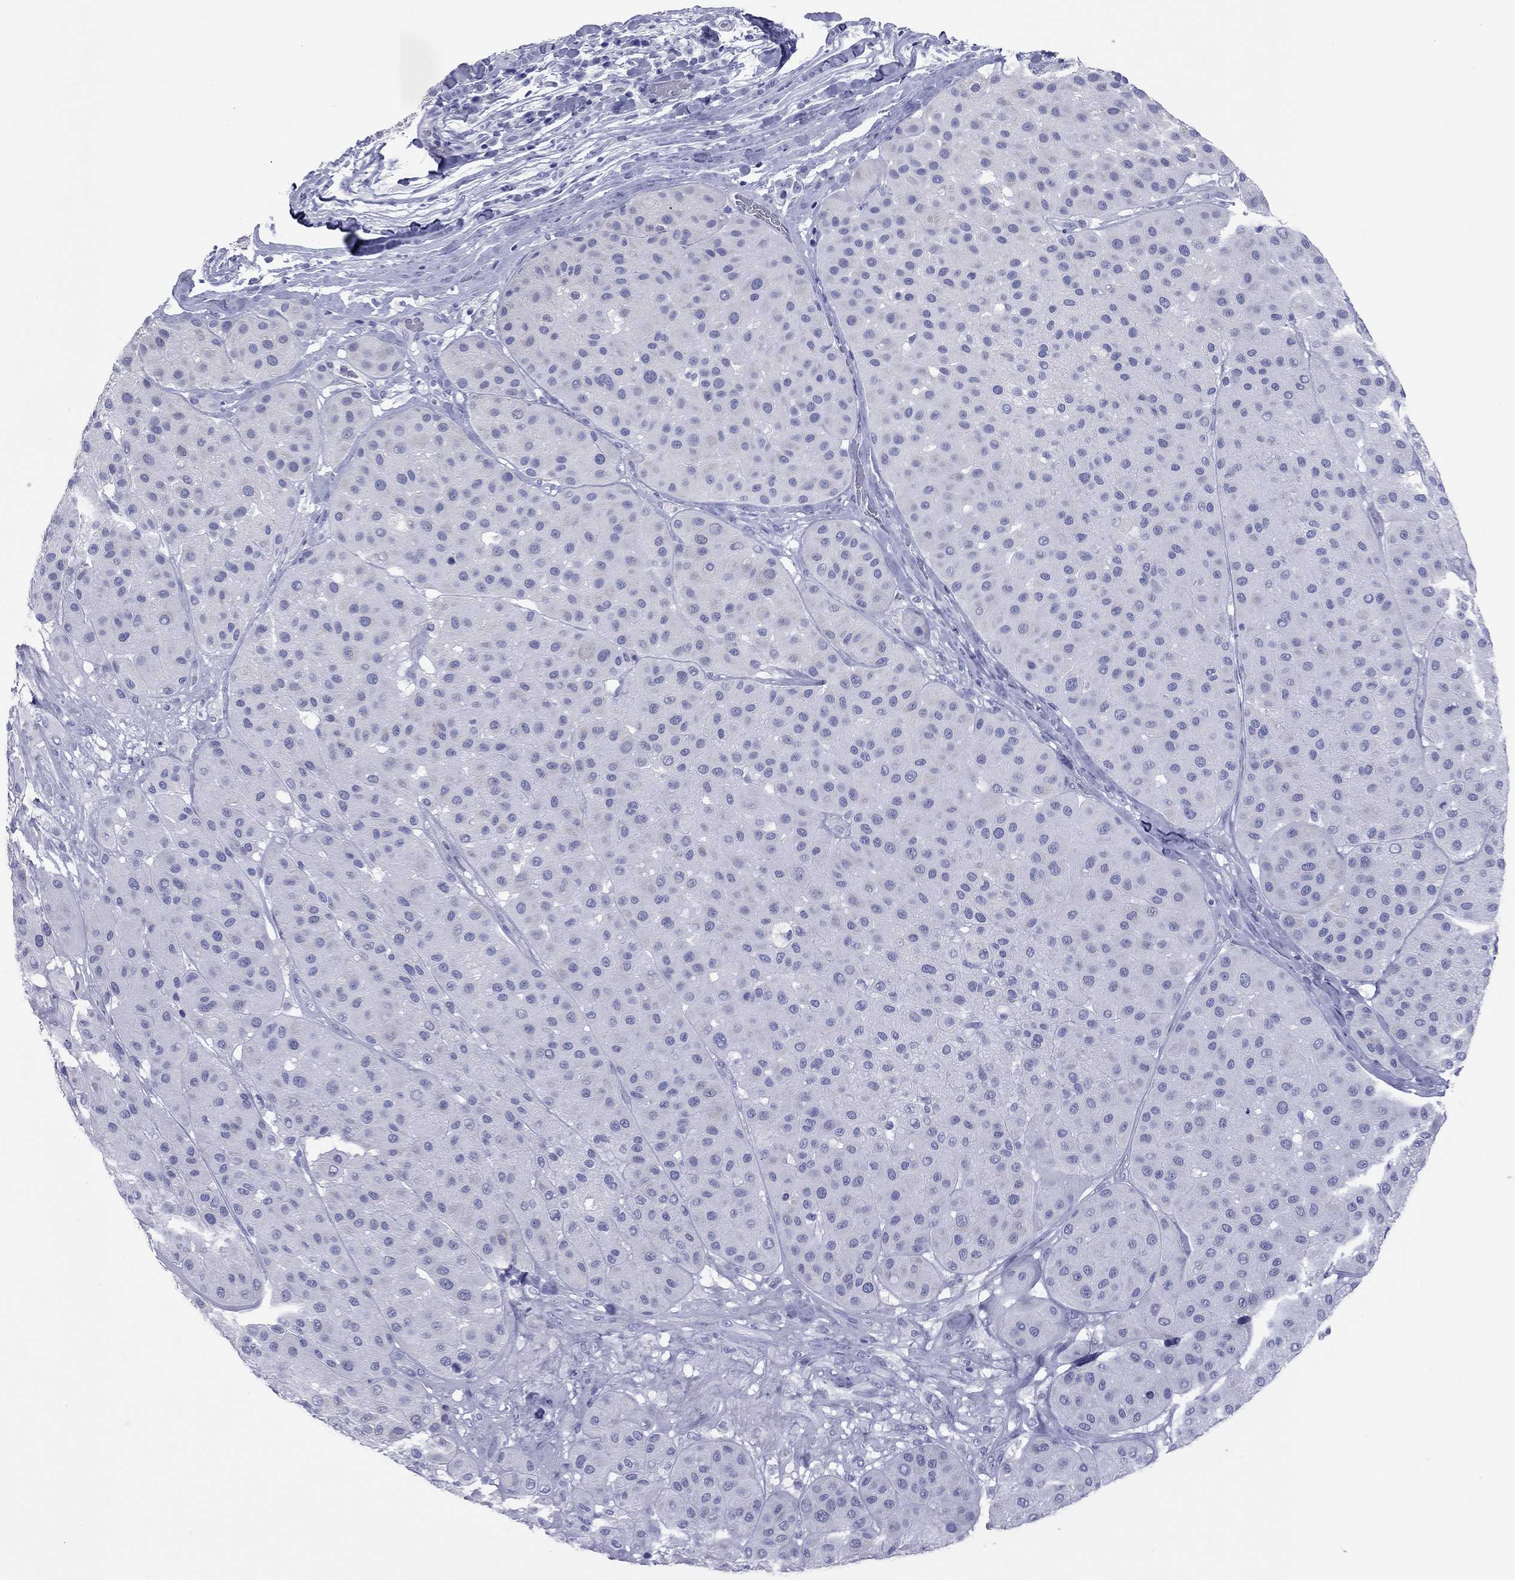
{"staining": {"intensity": "negative", "quantity": "none", "location": "none"}, "tissue": "melanoma", "cell_type": "Tumor cells", "image_type": "cancer", "snomed": [{"axis": "morphology", "description": "Malignant melanoma, Metastatic site"}, {"axis": "topography", "description": "Smooth muscle"}], "caption": "A high-resolution image shows IHC staining of malignant melanoma (metastatic site), which displays no significant expression in tumor cells.", "gene": "VSIG10", "patient": {"sex": "male", "age": 41}}